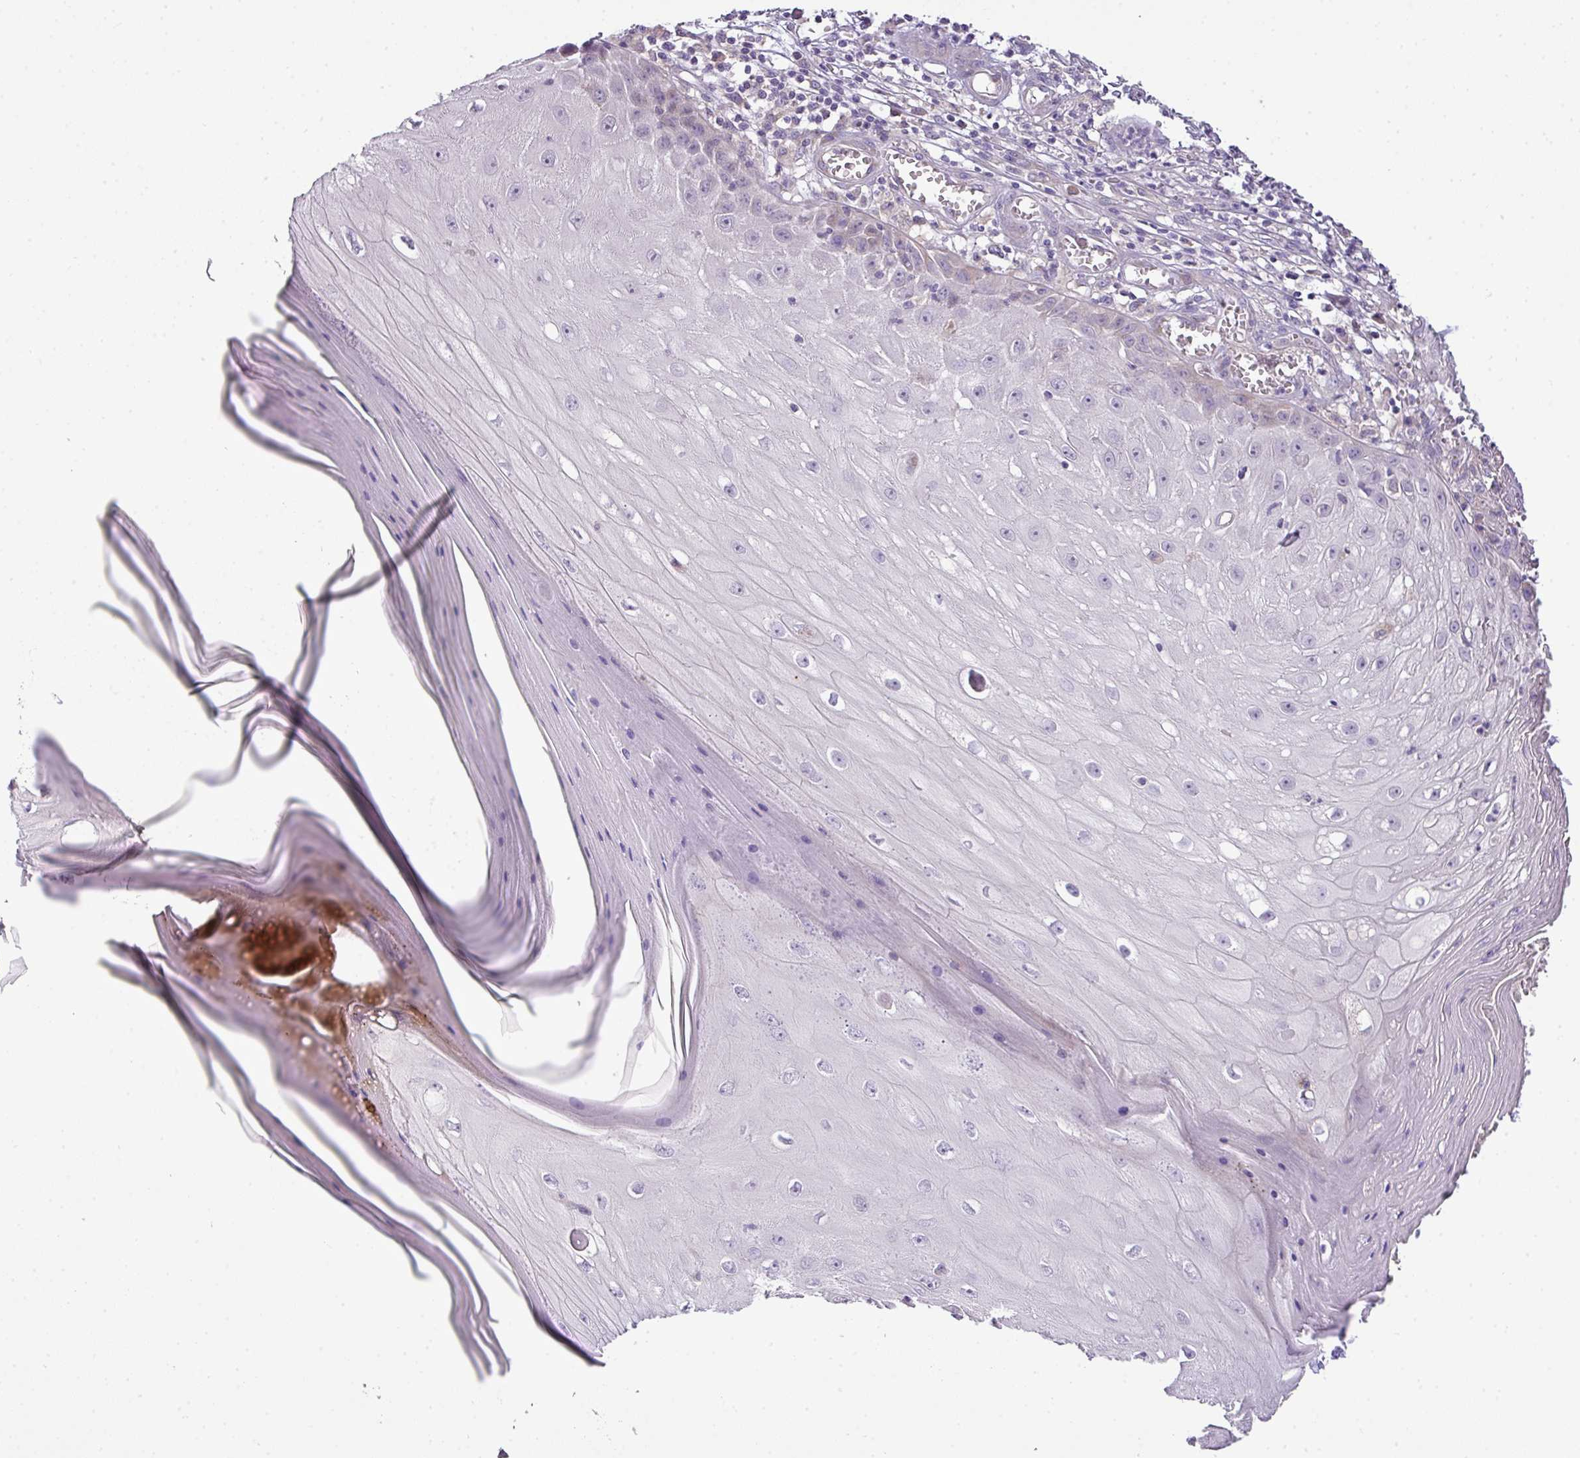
{"staining": {"intensity": "negative", "quantity": "none", "location": "none"}, "tissue": "skin cancer", "cell_type": "Tumor cells", "image_type": "cancer", "snomed": [{"axis": "morphology", "description": "Squamous cell carcinoma, NOS"}, {"axis": "topography", "description": "Skin"}], "caption": "Immunohistochemistry (IHC) micrograph of human skin cancer stained for a protein (brown), which reveals no expression in tumor cells.", "gene": "PIK3R5", "patient": {"sex": "female", "age": 73}}